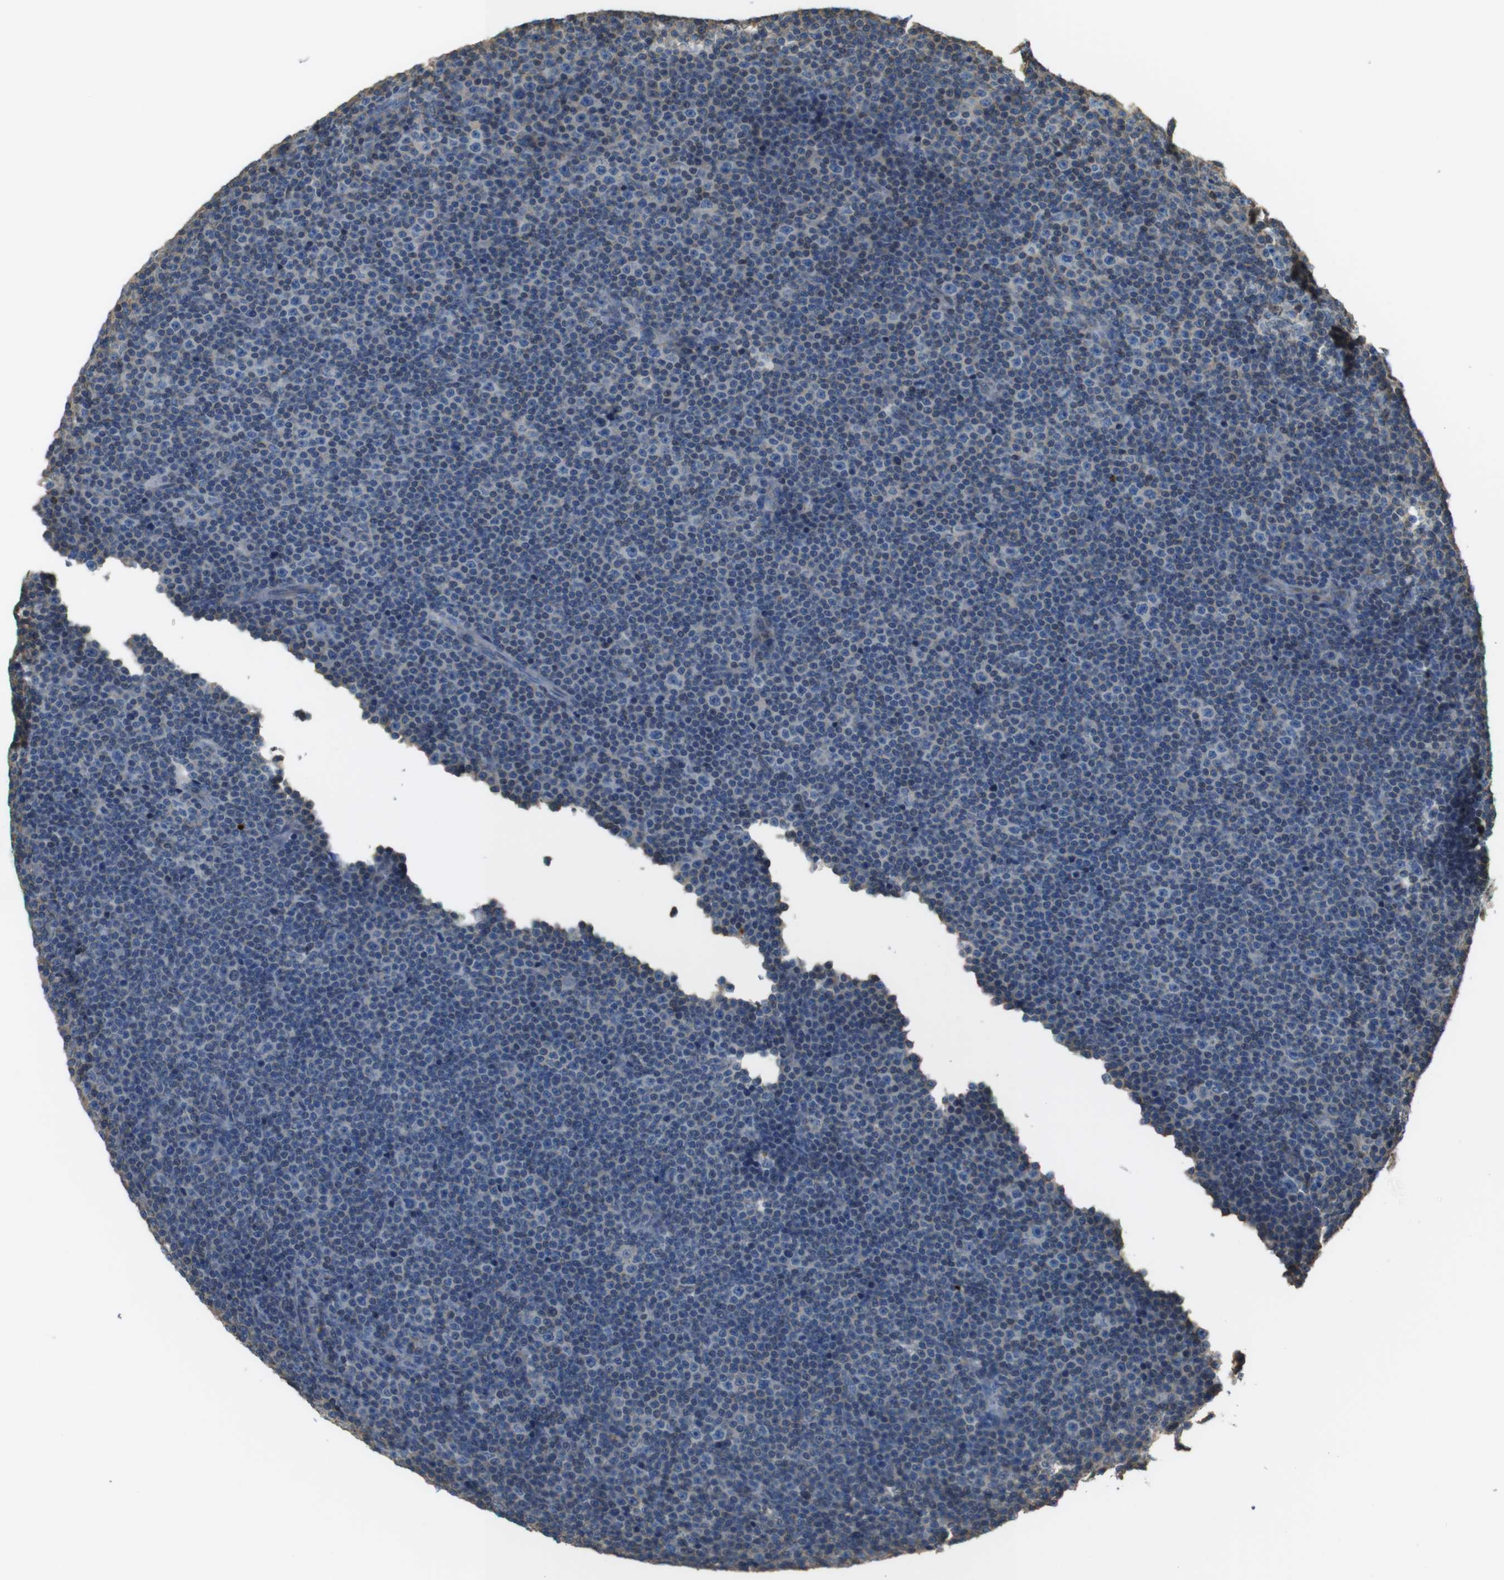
{"staining": {"intensity": "negative", "quantity": "none", "location": "none"}, "tissue": "lymphoma", "cell_type": "Tumor cells", "image_type": "cancer", "snomed": [{"axis": "morphology", "description": "Malignant lymphoma, non-Hodgkin's type, Low grade"}, {"axis": "topography", "description": "Lymph node"}], "caption": "This is an immunohistochemistry (IHC) histopathology image of lymphoma. There is no staining in tumor cells.", "gene": "FCAR", "patient": {"sex": "female", "age": 67}}